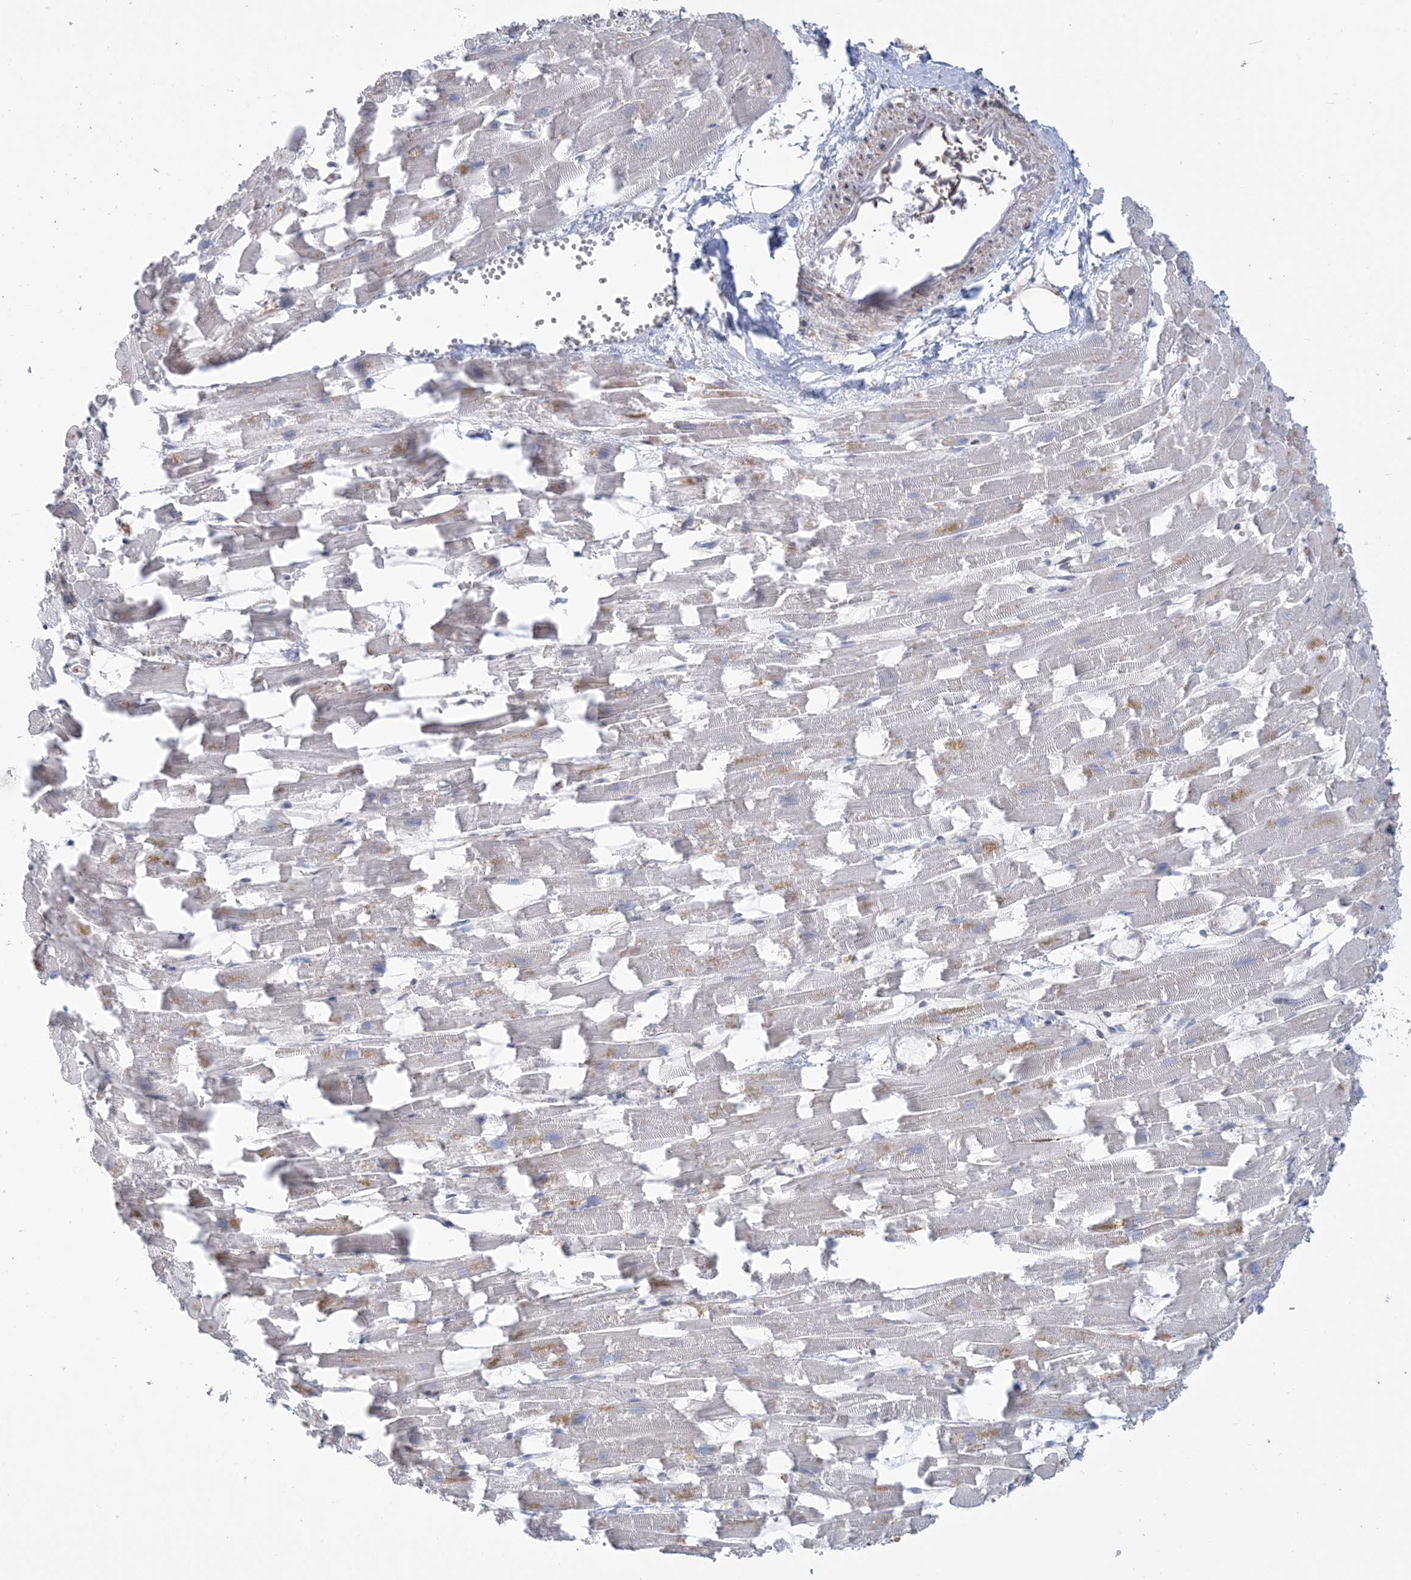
{"staining": {"intensity": "negative", "quantity": "none", "location": "none"}, "tissue": "heart muscle", "cell_type": "Cardiomyocytes", "image_type": "normal", "snomed": [{"axis": "morphology", "description": "Normal tissue, NOS"}, {"axis": "topography", "description": "Heart"}], "caption": "Image shows no protein expression in cardiomyocytes of normal heart muscle.", "gene": "SHANK1", "patient": {"sex": "female", "age": 64}}